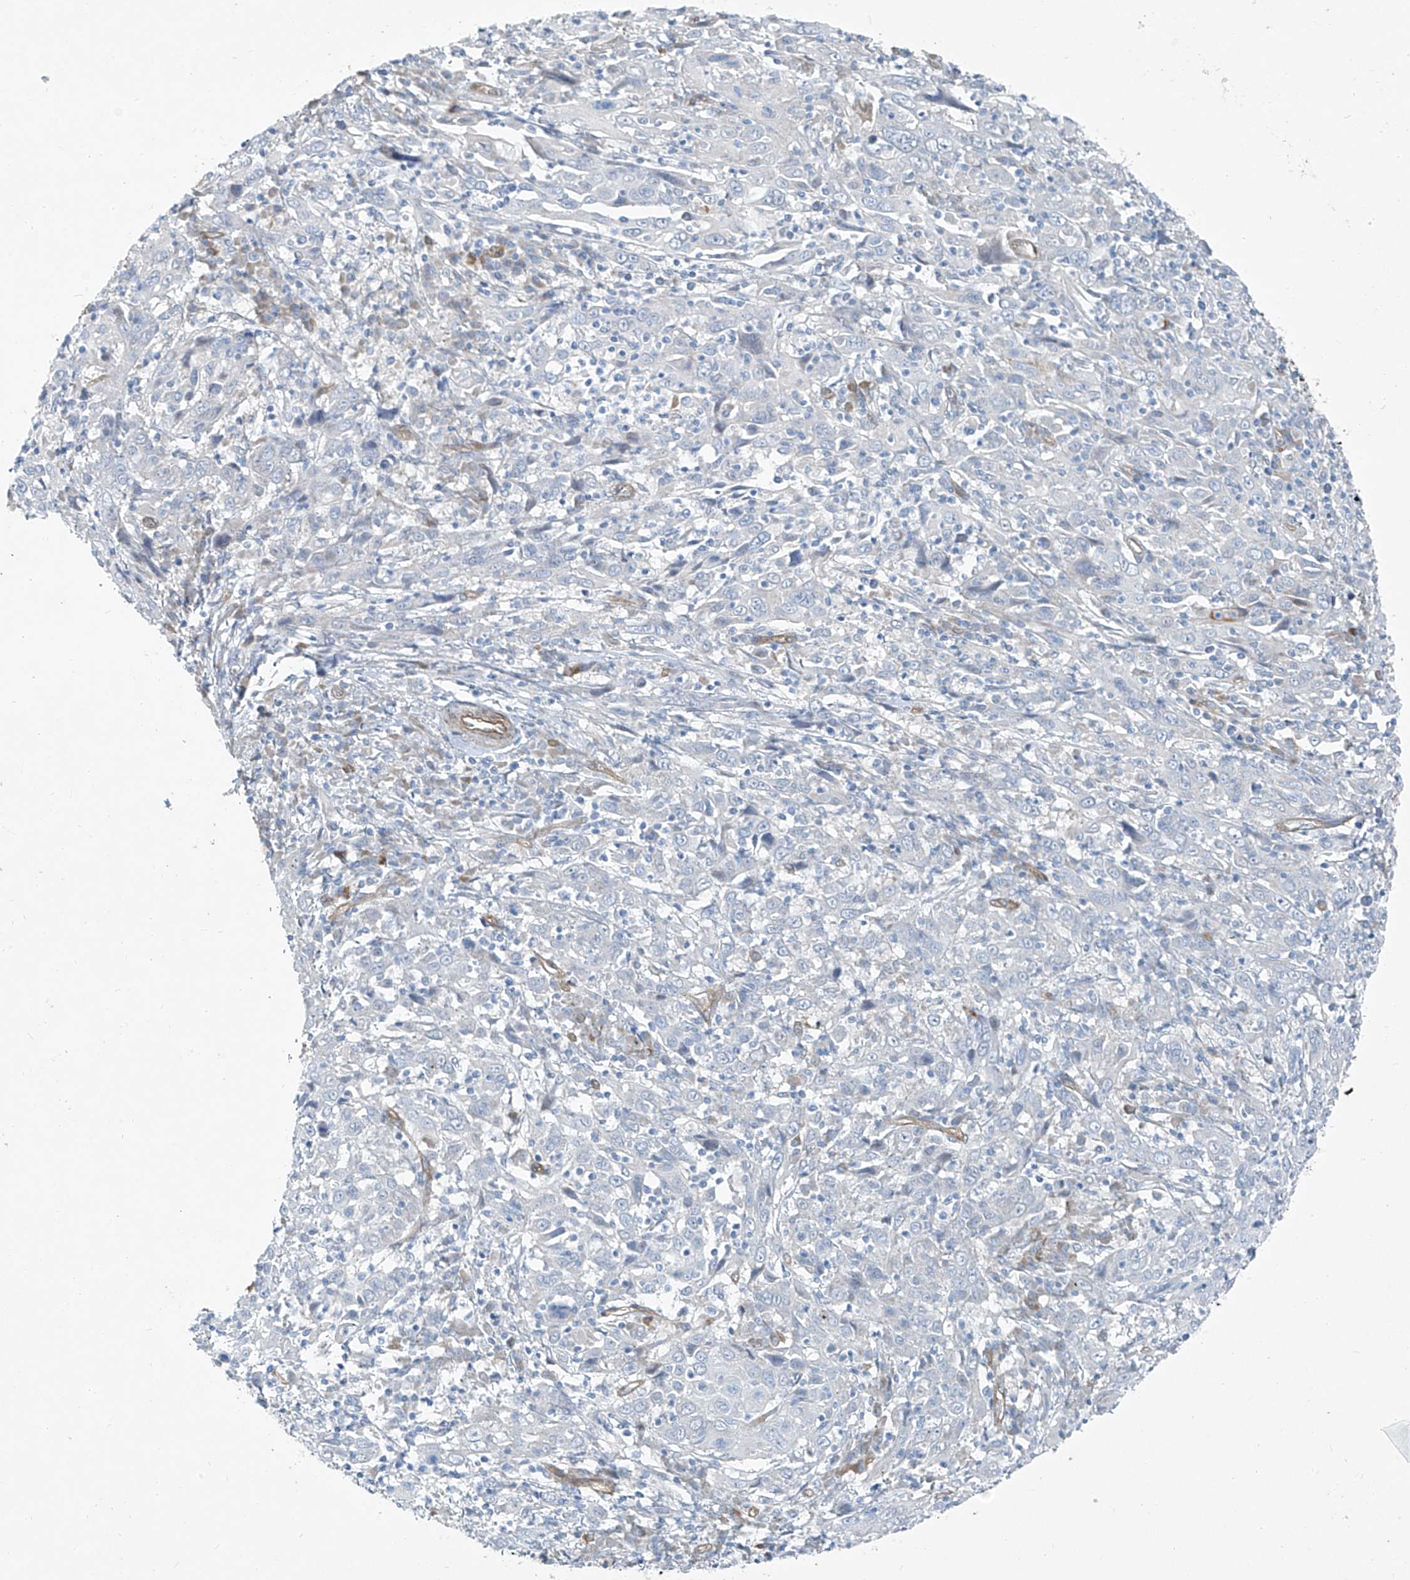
{"staining": {"intensity": "negative", "quantity": "none", "location": "none"}, "tissue": "cervical cancer", "cell_type": "Tumor cells", "image_type": "cancer", "snomed": [{"axis": "morphology", "description": "Squamous cell carcinoma, NOS"}, {"axis": "topography", "description": "Cervix"}], "caption": "DAB (3,3'-diaminobenzidine) immunohistochemical staining of squamous cell carcinoma (cervical) exhibits no significant positivity in tumor cells.", "gene": "TNS2", "patient": {"sex": "female", "age": 46}}